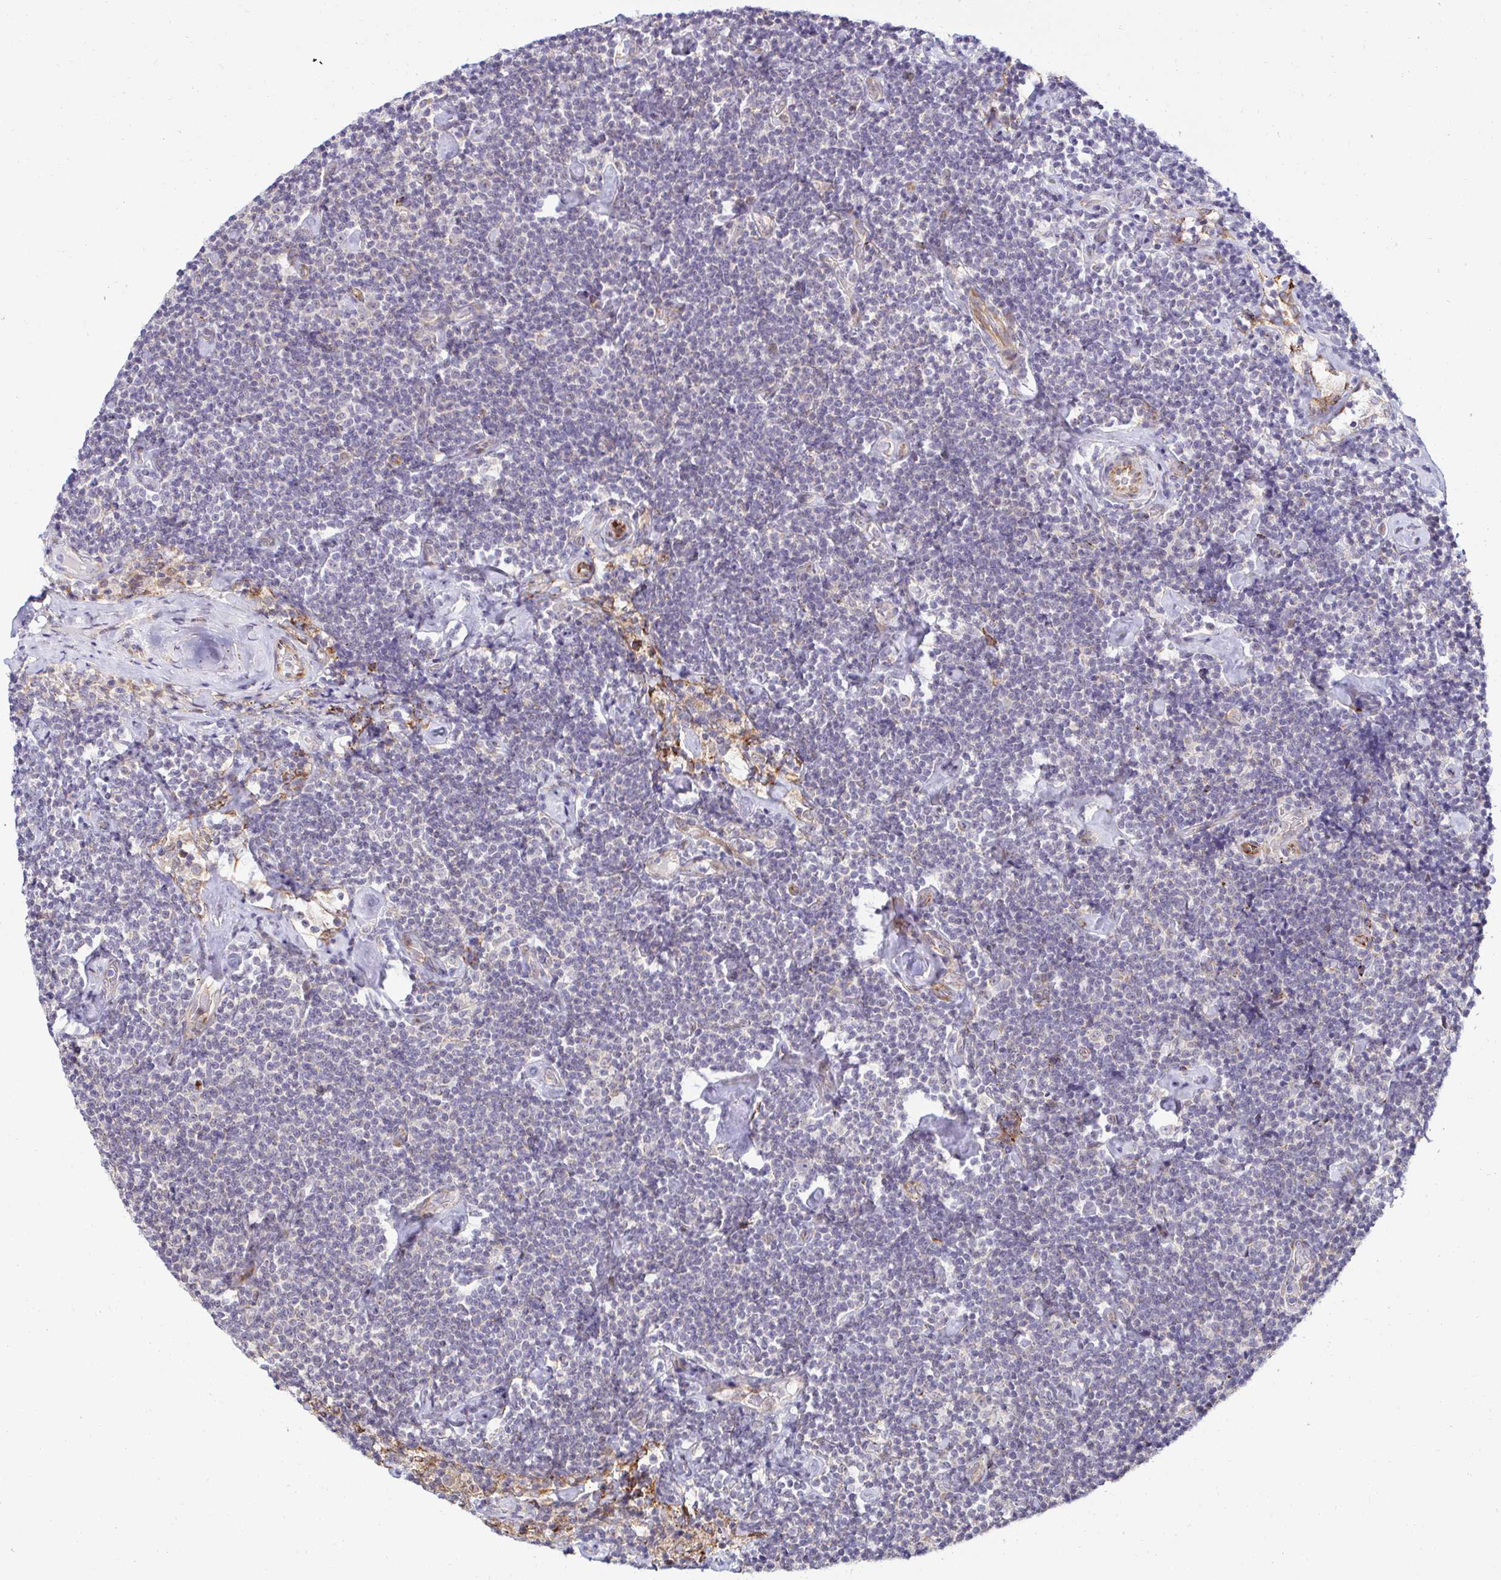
{"staining": {"intensity": "negative", "quantity": "none", "location": "none"}, "tissue": "lymphoma", "cell_type": "Tumor cells", "image_type": "cancer", "snomed": [{"axis": "morphology", "description": "Malignant lymphoma, non-Hodgkin's type, Low grade"}, {"axis": "topography", "description": "Lymph node"}], "caption": "High power microscopy histopathology image of an IHC image of lymphoma, revealing no significant expression in tumor cells. (DAB immunohistochemistry (IHC) visualized using brightfield microscopy, high magnification).", "gene": "HPS1", "patient": {"sex": "male", "age": 81}}